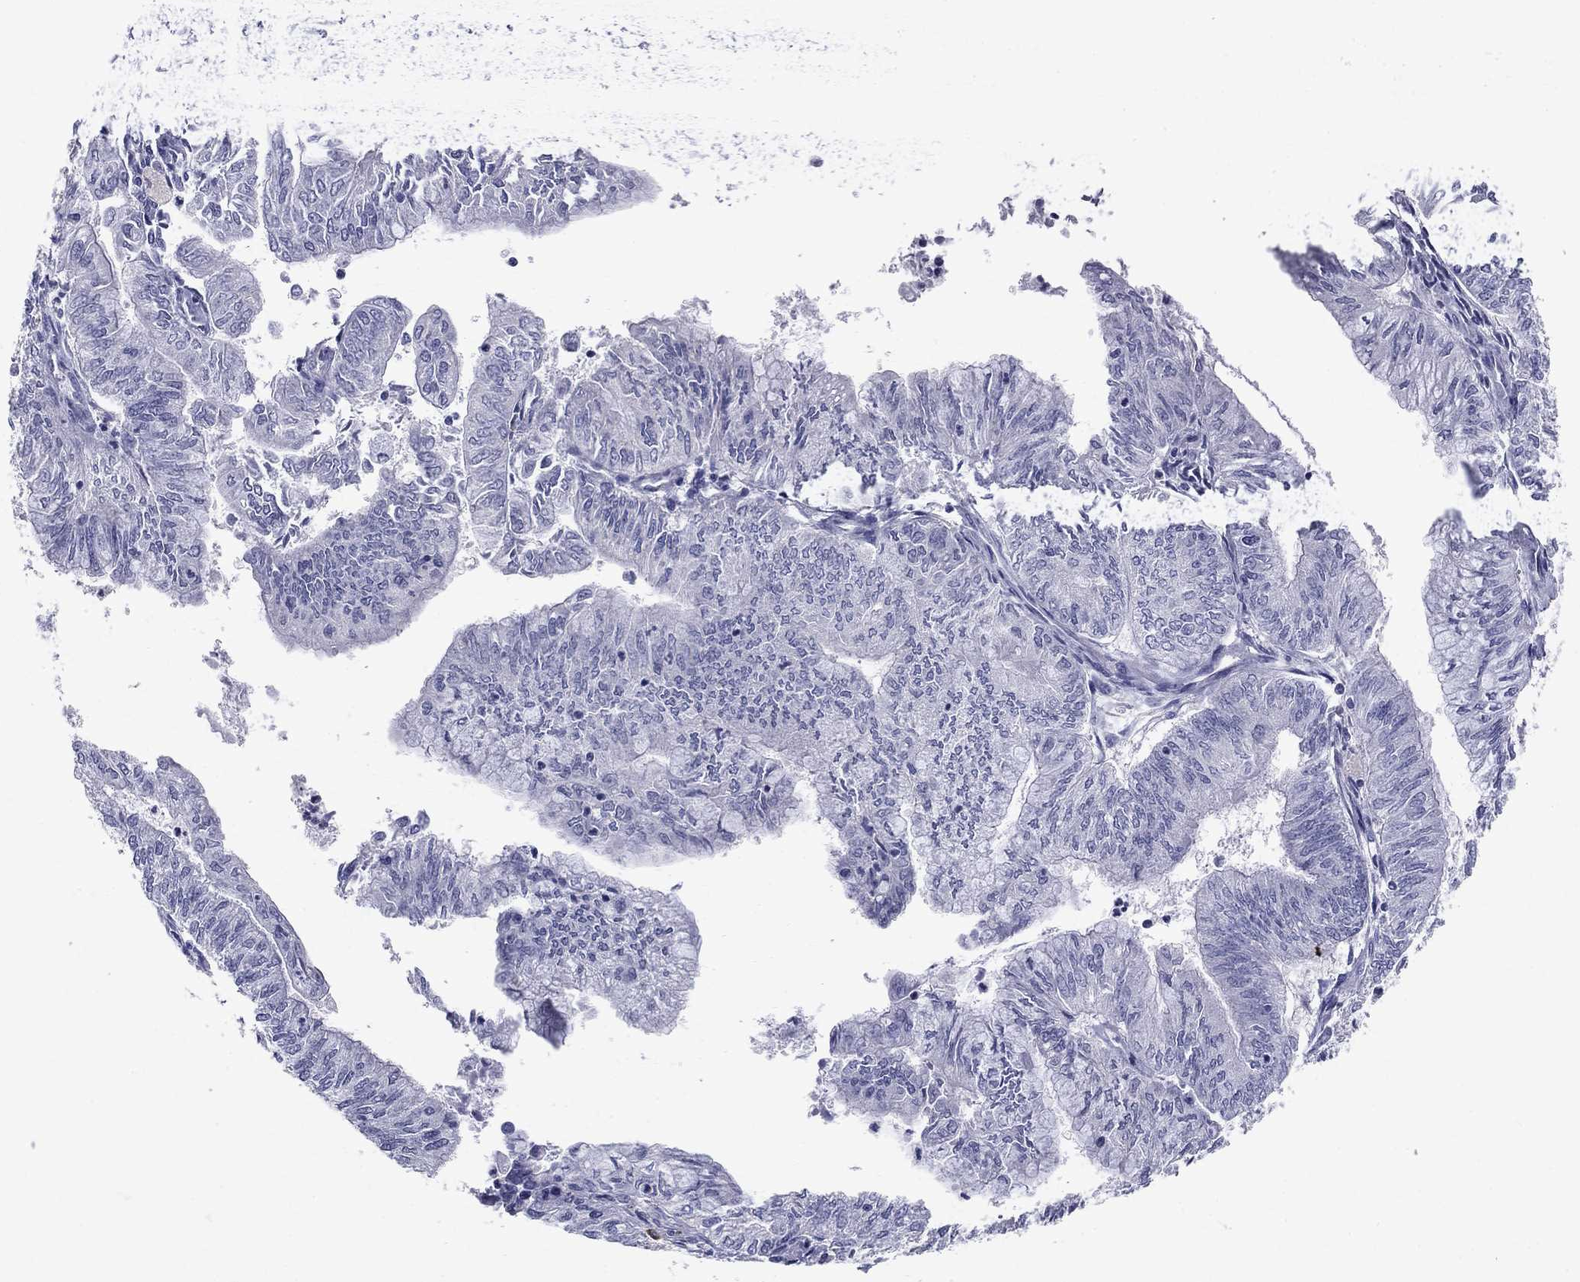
{"staining": {"intensity": "negative", "quantity": "none", "location": "none"}, "tissue": "endometrial cancer", "cell_type": "Tumor cells", "image_type": "cancer", "snomed": [{"axis": "morphology", "description": "Adenocarcinoma, NOS"}, {"axis": "topography", "description": "Endometrium"}], "caption": "Tumor cells show no significant staining in endometrial cancer (adenocarcinoma). The staining is performed using DAB (3,3'-diaminobenzidine) brown chromogen with nuclei counter-stained in using hematoxylin.", "gene": "TP53TG5", "patient": {"sex": "female", "age": 59}}